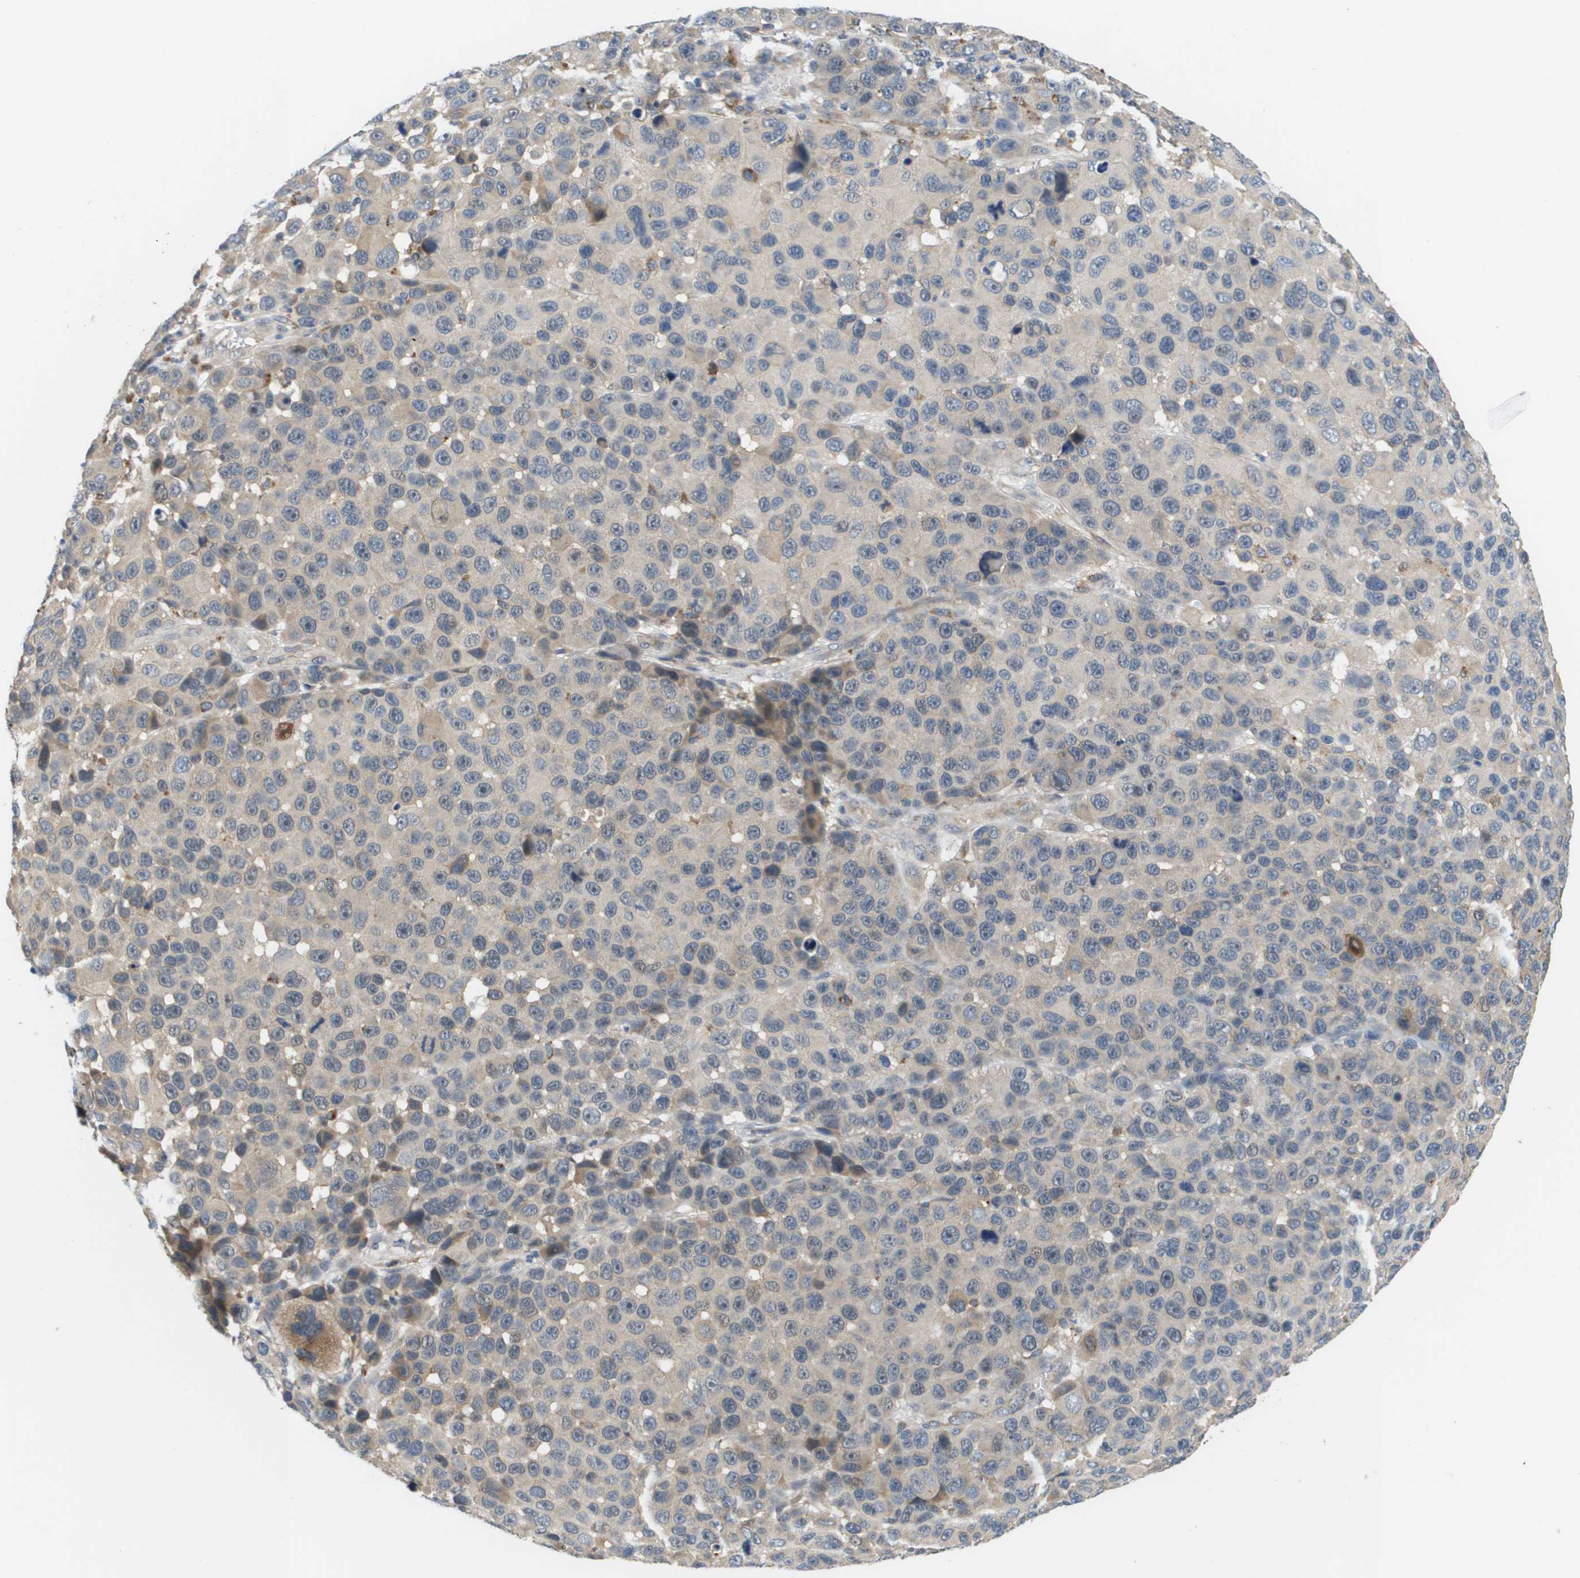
{"staining": {"intensity": "weak", "quantity": "<25%", "location": "cytoplasmic/membranous"}, "tissue": "melanoma", "cell_type": "Tumor cells", "image_type": "cancer", "snomed": [{"axis": "morphology", "description": "Malignant melanoma, NOS"}, {"axis": "topography", "description": "Skin"}], "caption": "This is an immunohistochemistry (IHC) micrograph of human malignant melanoma. There is no staining in tumor cells.", "gene": "SLC25A20", "patient": {"sex": "male", "age": 53}}